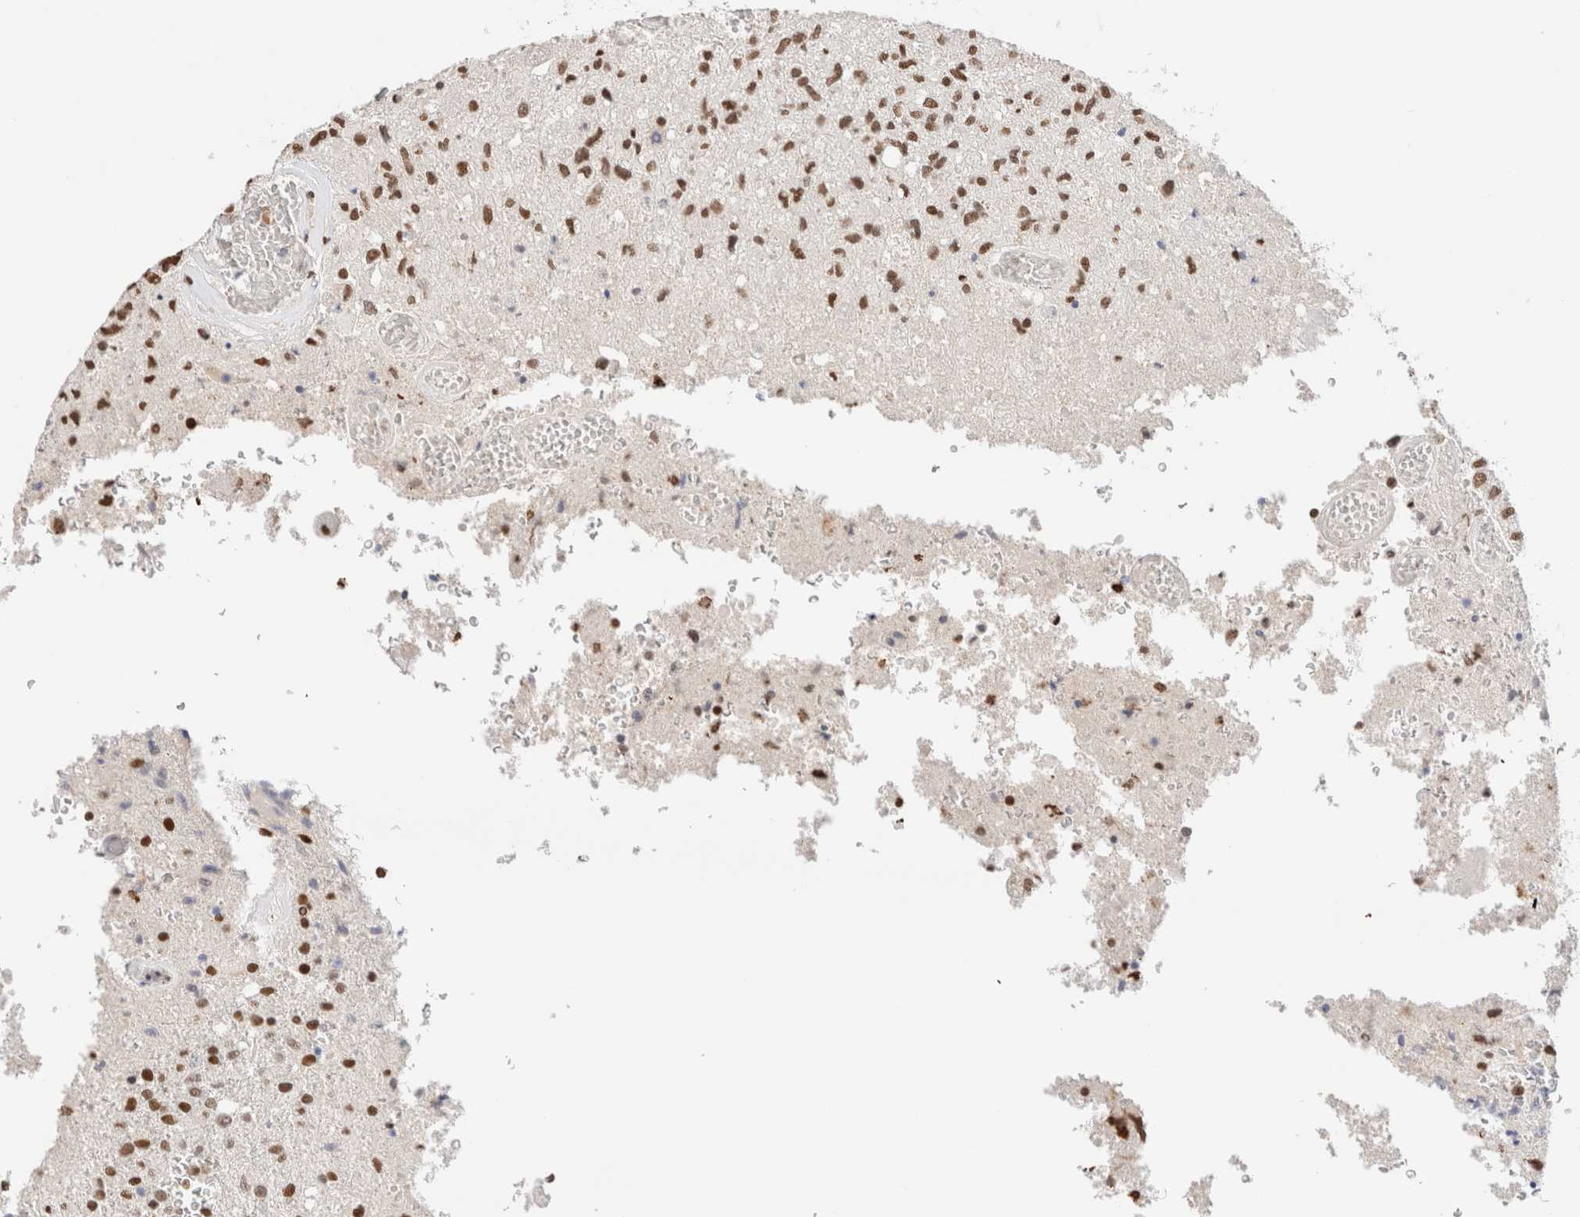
{"staining": {"intensity": "moderate", "quantity": ">75%", "location": "nuclear"}, "tissue": "glioma", "cell_type": "Tumor cells", "image_type": "cancer", "snomed": [{"axis": "morphology", "description": "Normal tissue, NOS"}, {"axis": "morphology", "description": "Glioma, malignant, High grade"}, {"axis": "topography", "description": "Cerebral cortex"}], "caption": "A brown stain highlights moderate nuclear expression of a protein in human glioma tumor cells.", "gene": "SUPT3H", "patient": {"sex": "male", "age": 77}}